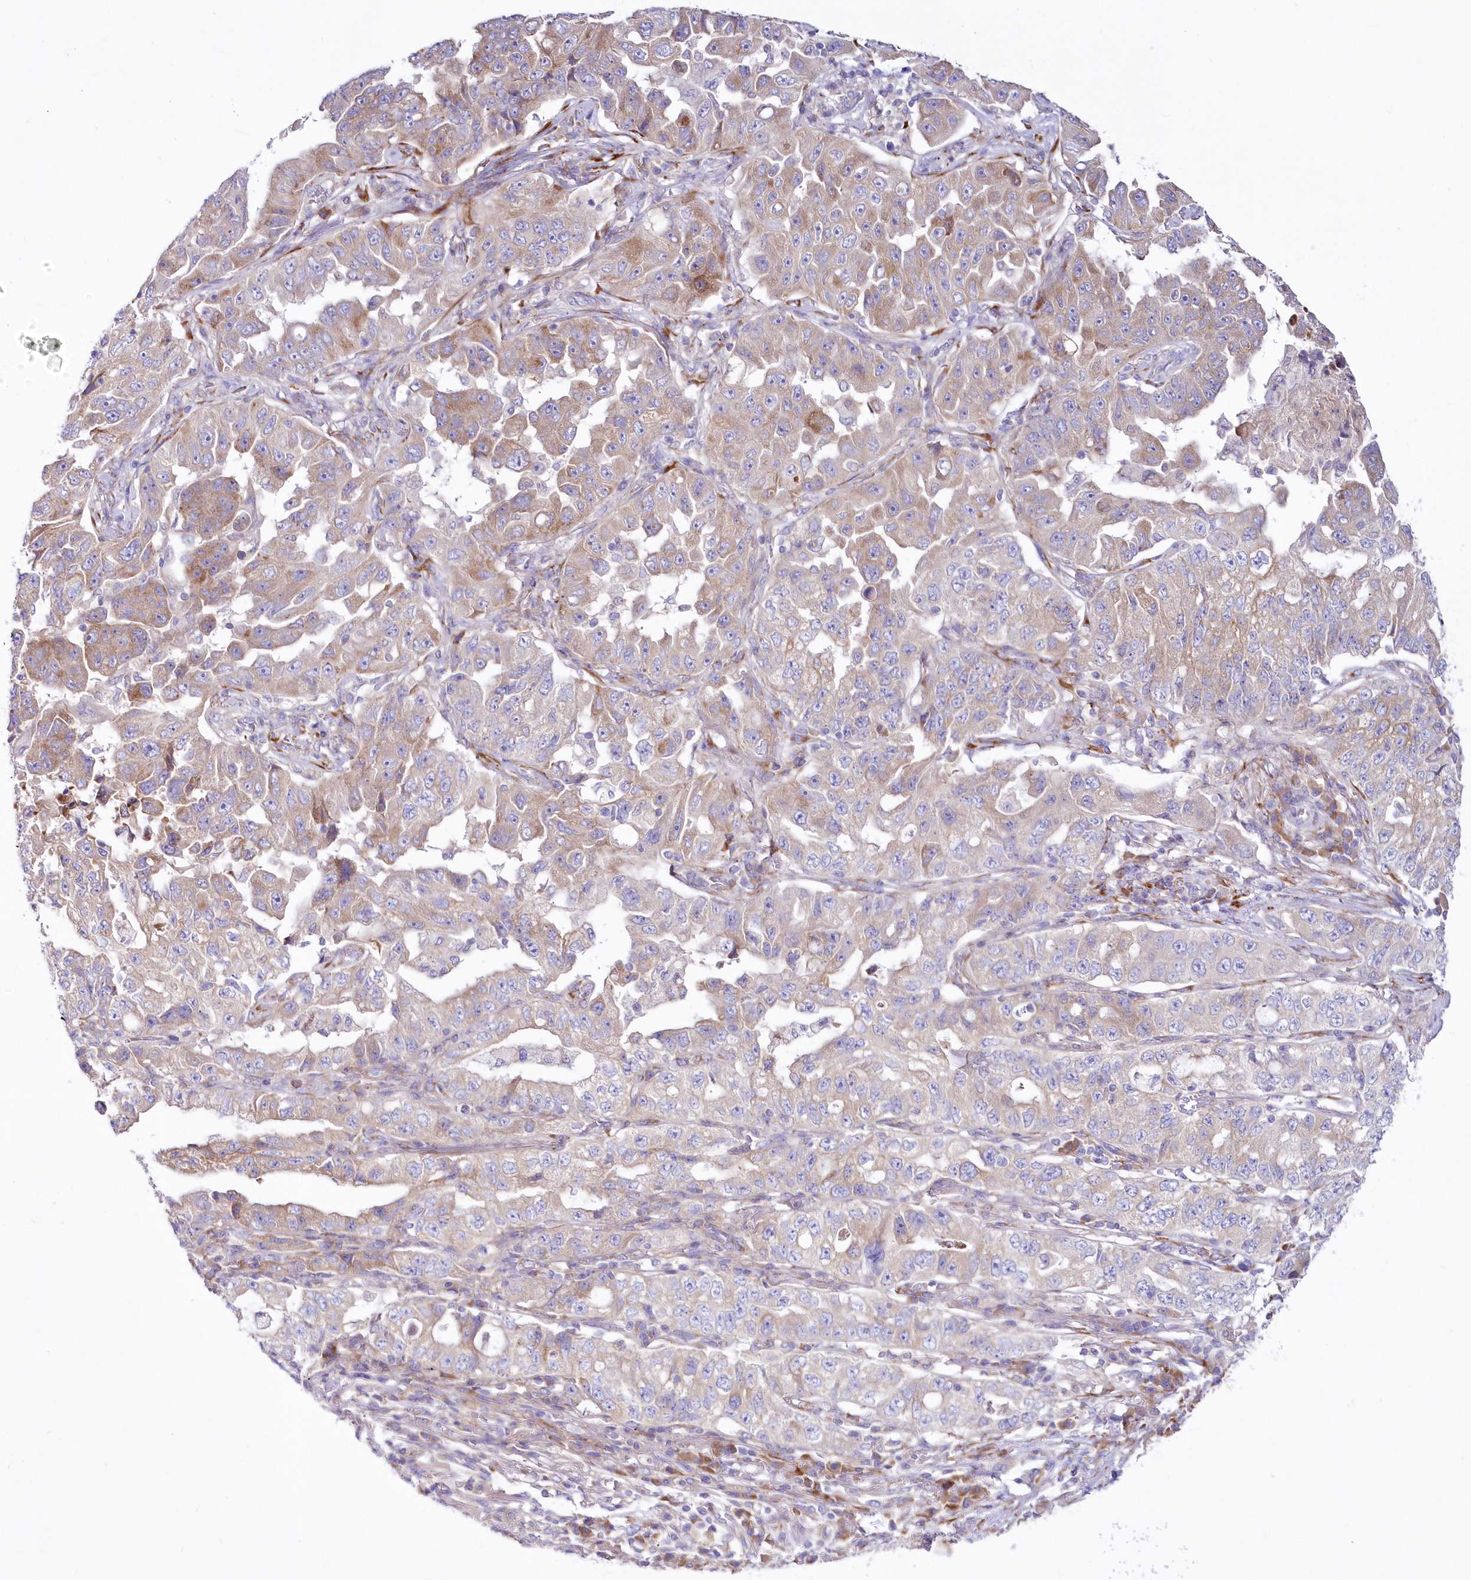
{"staining": {"intensity": "moderate", "quantity": "<25%", "location": "cytoplasmic/membranous"}, "tissue": "lung cancer", "cell_type": "Tumor cells", "image_type": "cancer", "snomed": [{"axis": "morphology", "description": "Adenocarcinoma, NOS"}, {"axis": "topography", "description": "Lung"}], "caption": "Human lung cancer stained with a brown dye reveals moderate cytoplasmic/membranous positive positivity in approximately <25% of tumor cells.", "gene": "ARFGEF3", "patient": {"sex": "female", "age": 51}}